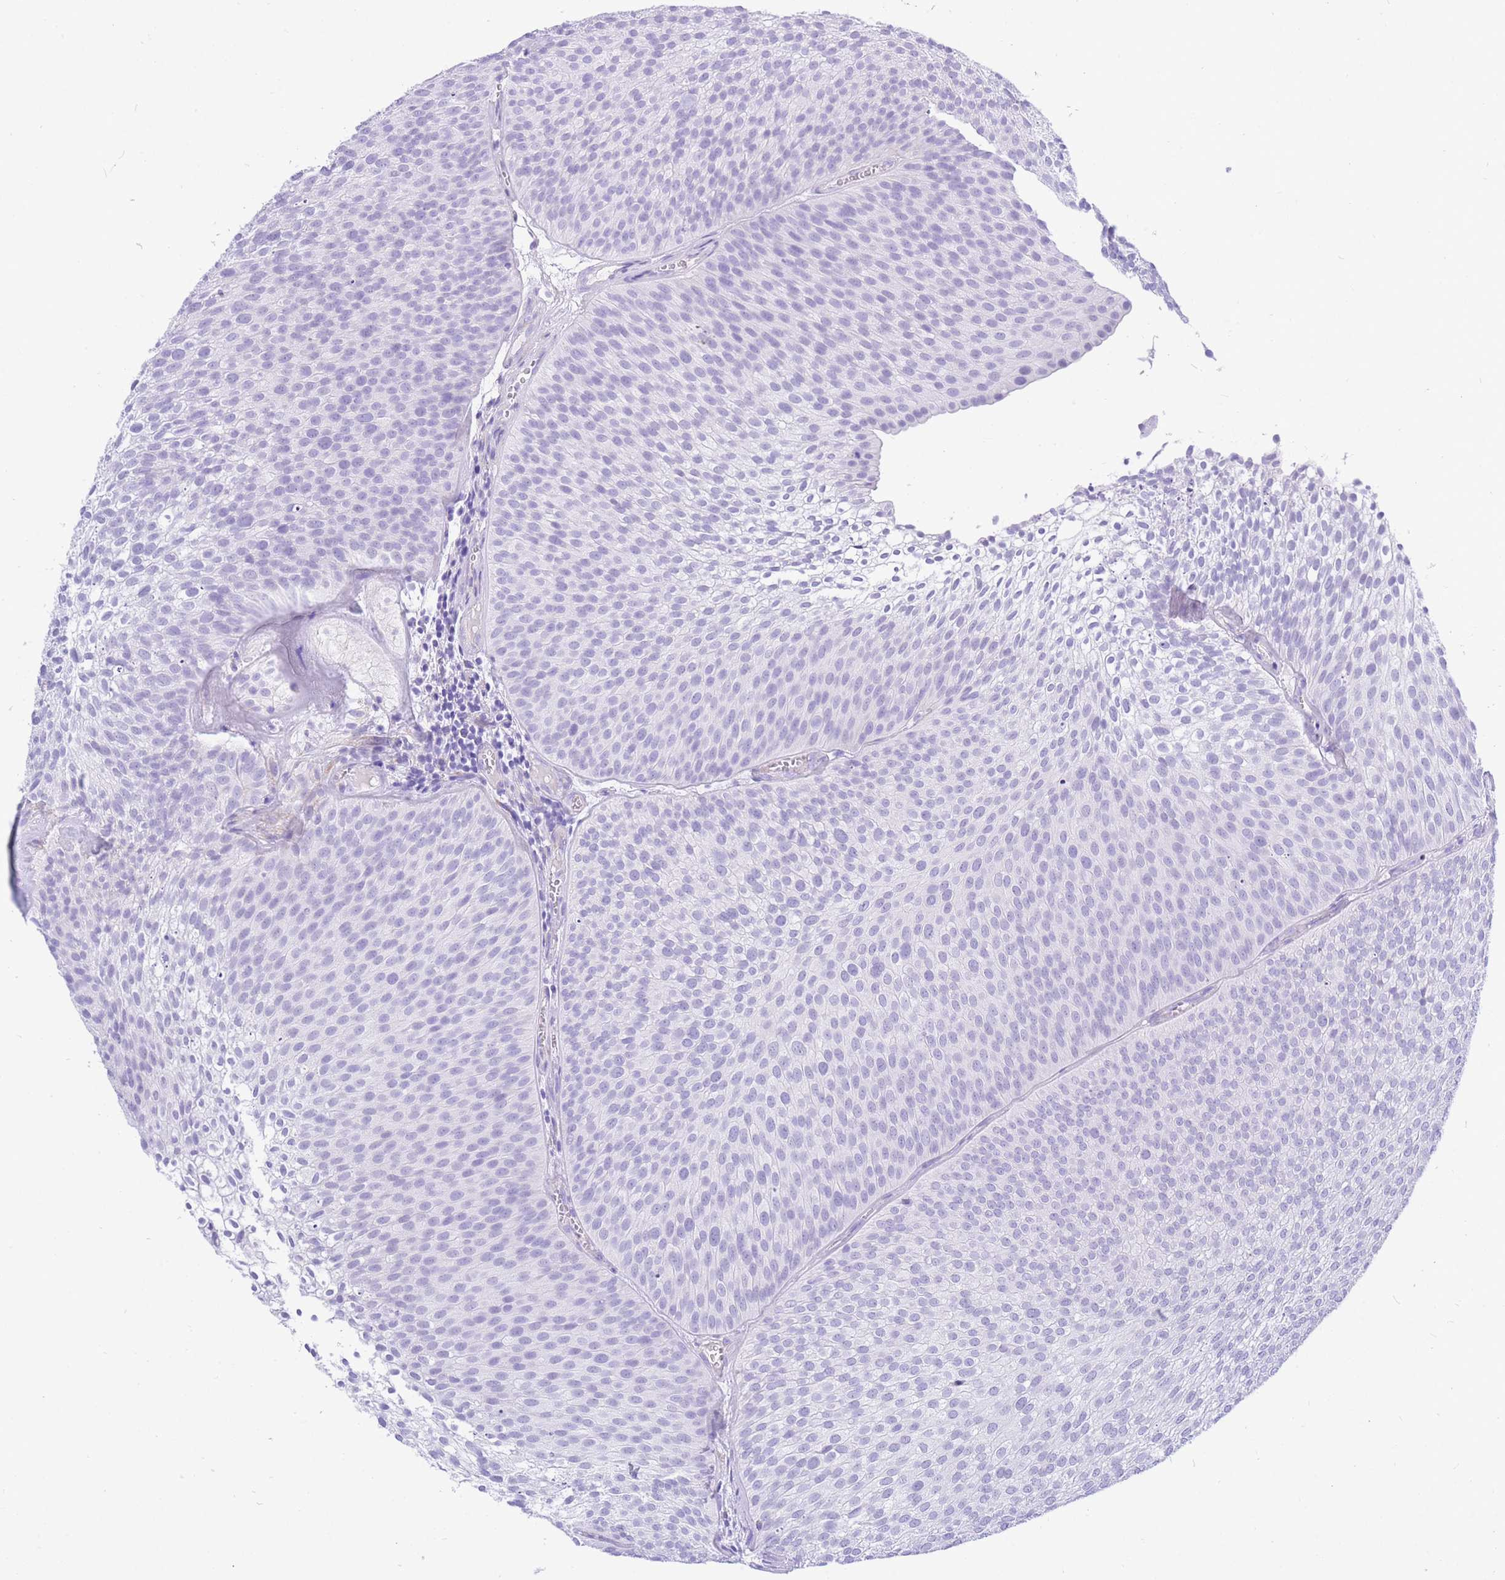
{"staining": {"intensity": "negative", "quantity": "none", "location": "none"}, "tissue": "urothelial cancer", "cell_type": "Tumor cells", "image_type": "cancer", "snomed": [{"axis": "morphology", "description": "Urothelial carcinoma, Low grade"}, {"axis": "topography", "description": "Urinary bladder"}], "caption": "The image displays no staining of tumor cells in urothelial cancer.", "gene": "ZFP62", "patient": {"sex": "male", "age": 91}}